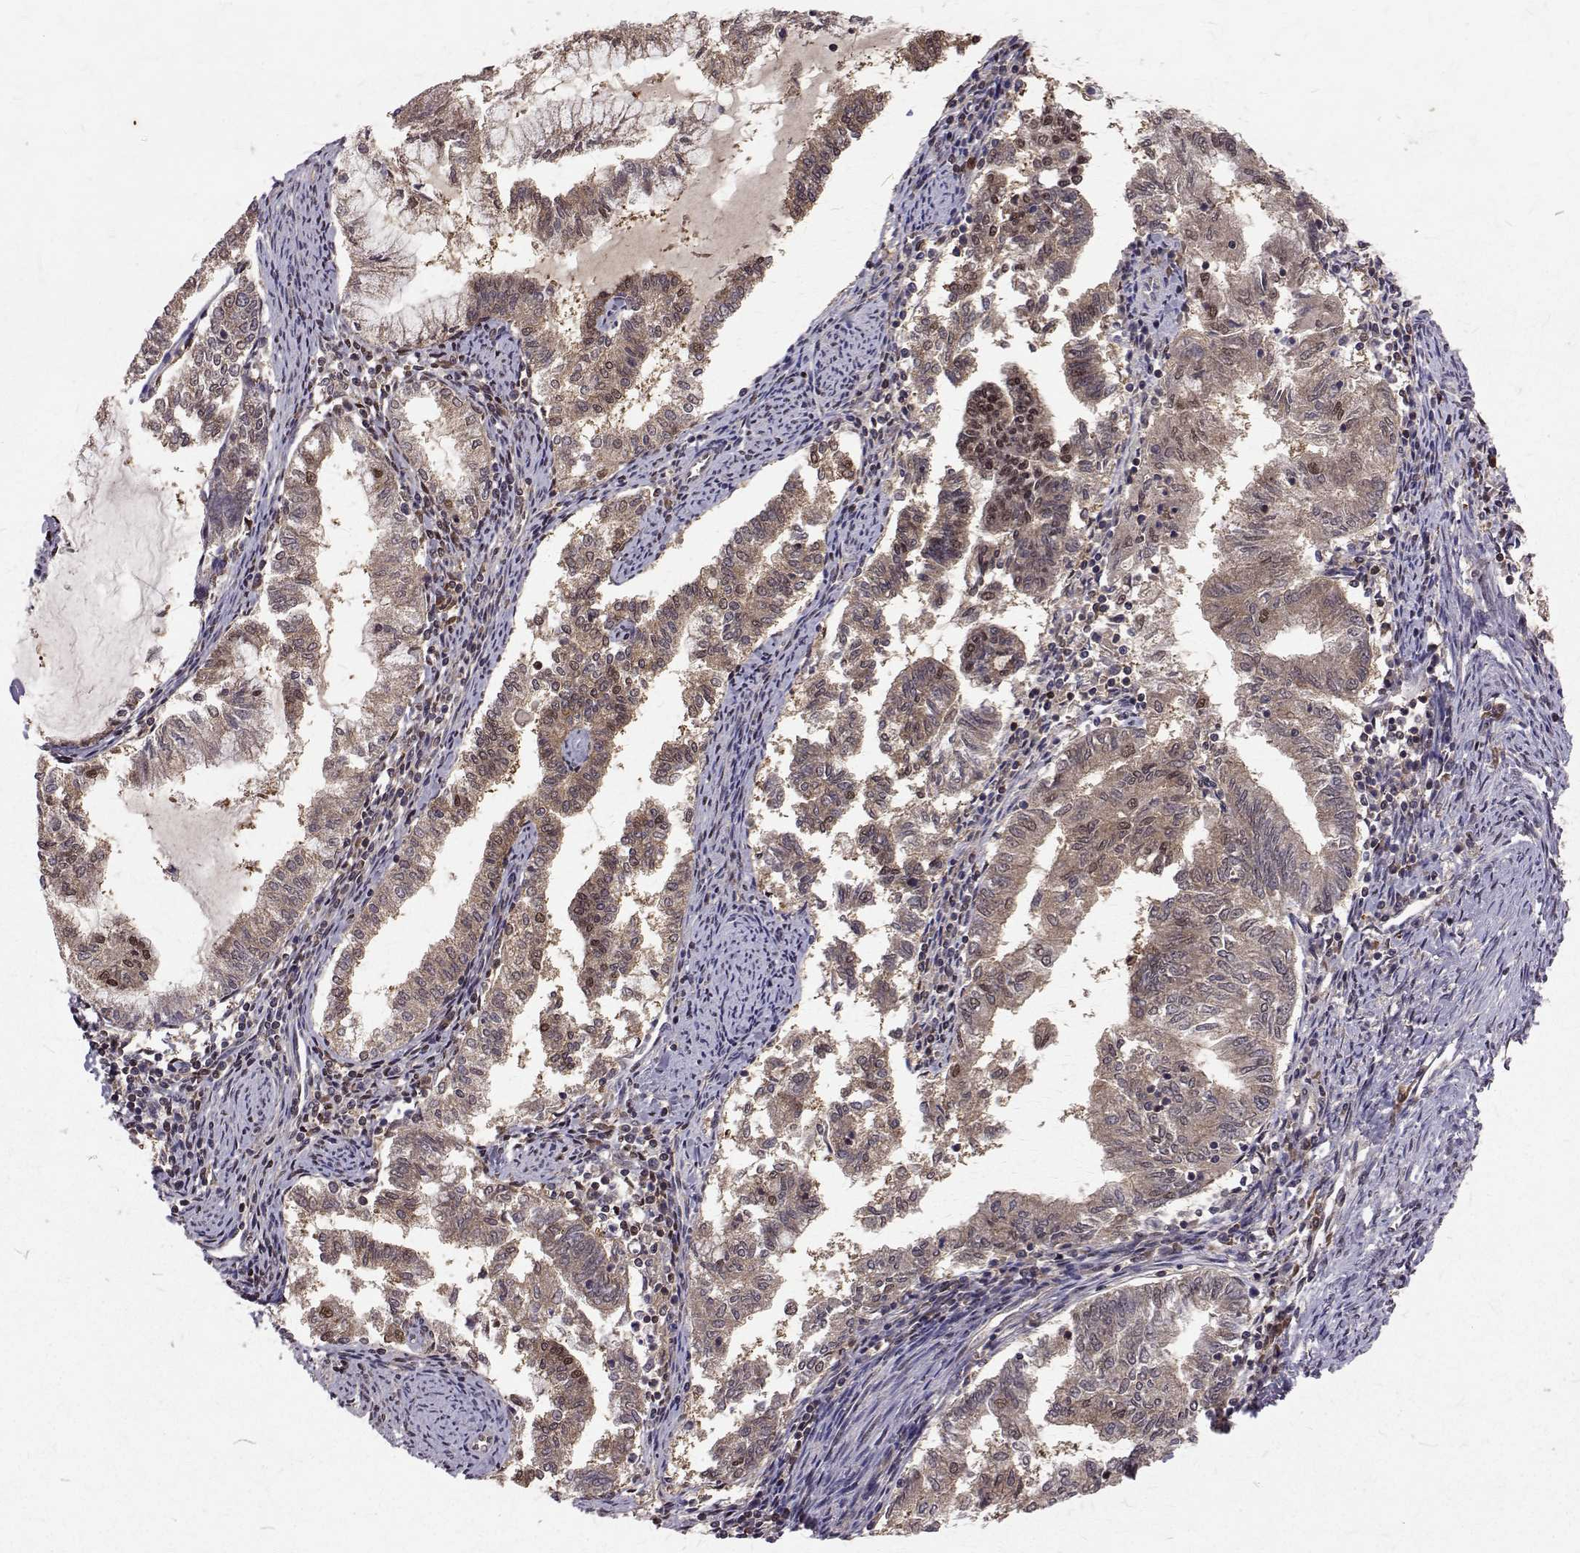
{"staining": {"intensity": "moderate", "quantity": ">75%", "location": "cytoplasmic/membranous,nuclear"}, "tissue": "endometrial cancer", "cell_type": "Tumor cells", "image_type": "cancer", "snomed": [{"axis": "morphology", "description": "Adenocarcinoma, NOS"}, {"axis": "topography", "description": "Endometrium"}], "caption": "Immunohistochemical staining of endometrial cancer reveals moderate cytoplasmic/membranous and nuclear protein expression in approximately >75% of tumor cells.", "gene": "NIF3L1", "patient": {"sex": "female", "age": 79}}